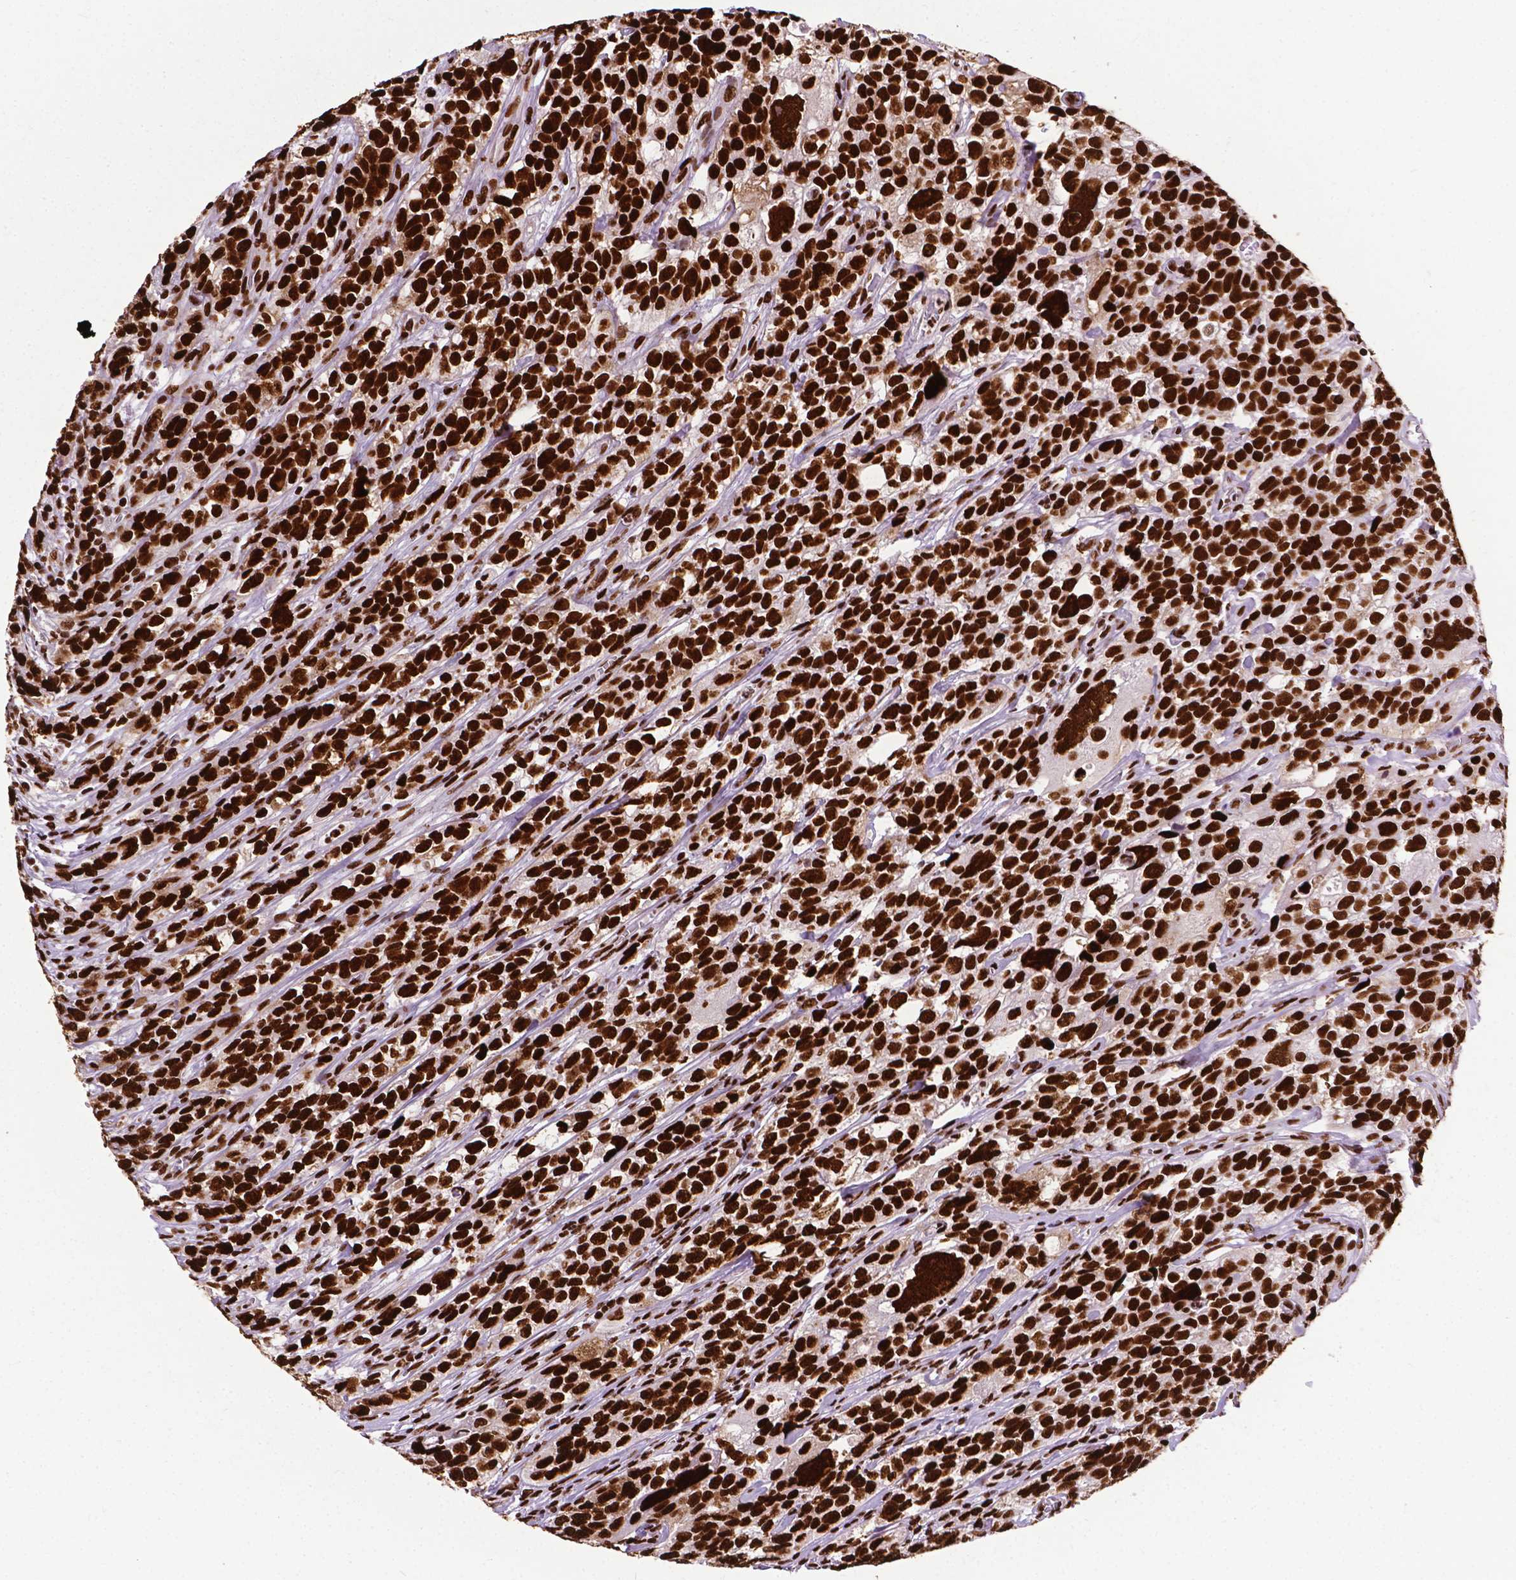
{"staining": {"intensity": "strong", "quantity": ">75%", "location": "nuclear"}, "tissue": "urothelial cancer", "cell_type": "Tumor cells", "image_type": "cancer", "snomed": [{"axis": "morphology", "description": "Urothelial carcinoma, High grade"}, {"axis": "topography", "description": "Urinary bladder"}], "caption": "IHC of human urothelial cancer shows high levels of strong nuclear positivity in approximately >75% of tumor cells.", "gene": "SMIM5", "patient": {"sex": "female", "age": 58}}